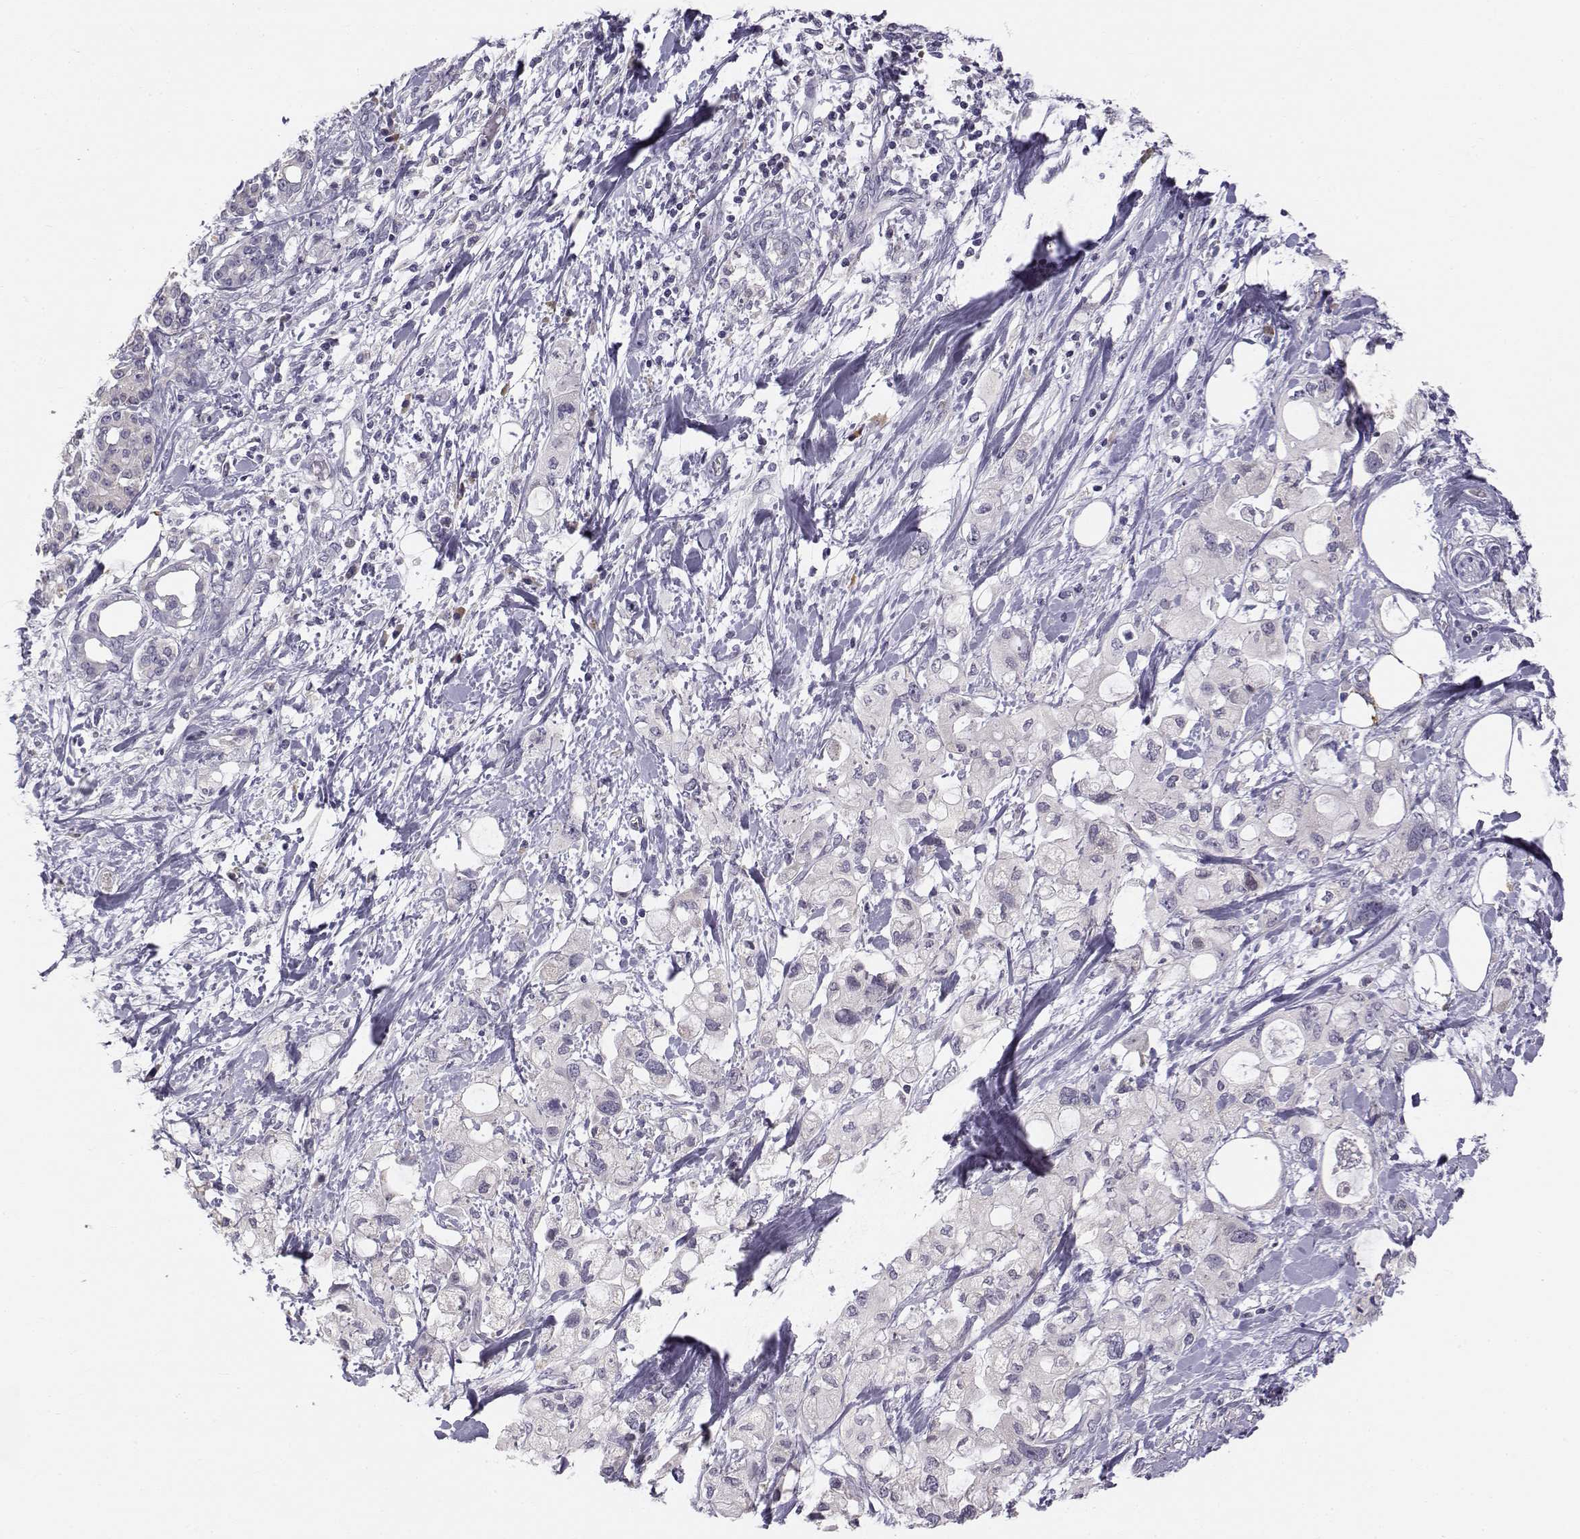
{"staining": {"intensity": "negative", "quantity": "none", "location": "none"}, "tissue": "pancreatic cancer", "cell_type": "Tumor cells", "image_type": "cancer", "snomed": [{"axis": "morphology", "description": "Adenocarcinoma, NOS"}, {"axis": "topography", "description": "Pancreas"}], "caption": "An immunohistochemistry image of pancreatic cancer (adenocarcinoma) is shown. There is no staining in tumor cells of pancreatic cancer (adenocarcinoma). (Brightfield microscopy of DAB (3,3'-diaminobenzidine) immunohistochemistry (IHC) at high magnification).", "gene": "ACSL6", "patient": {"sex": "female", "age": 56}}